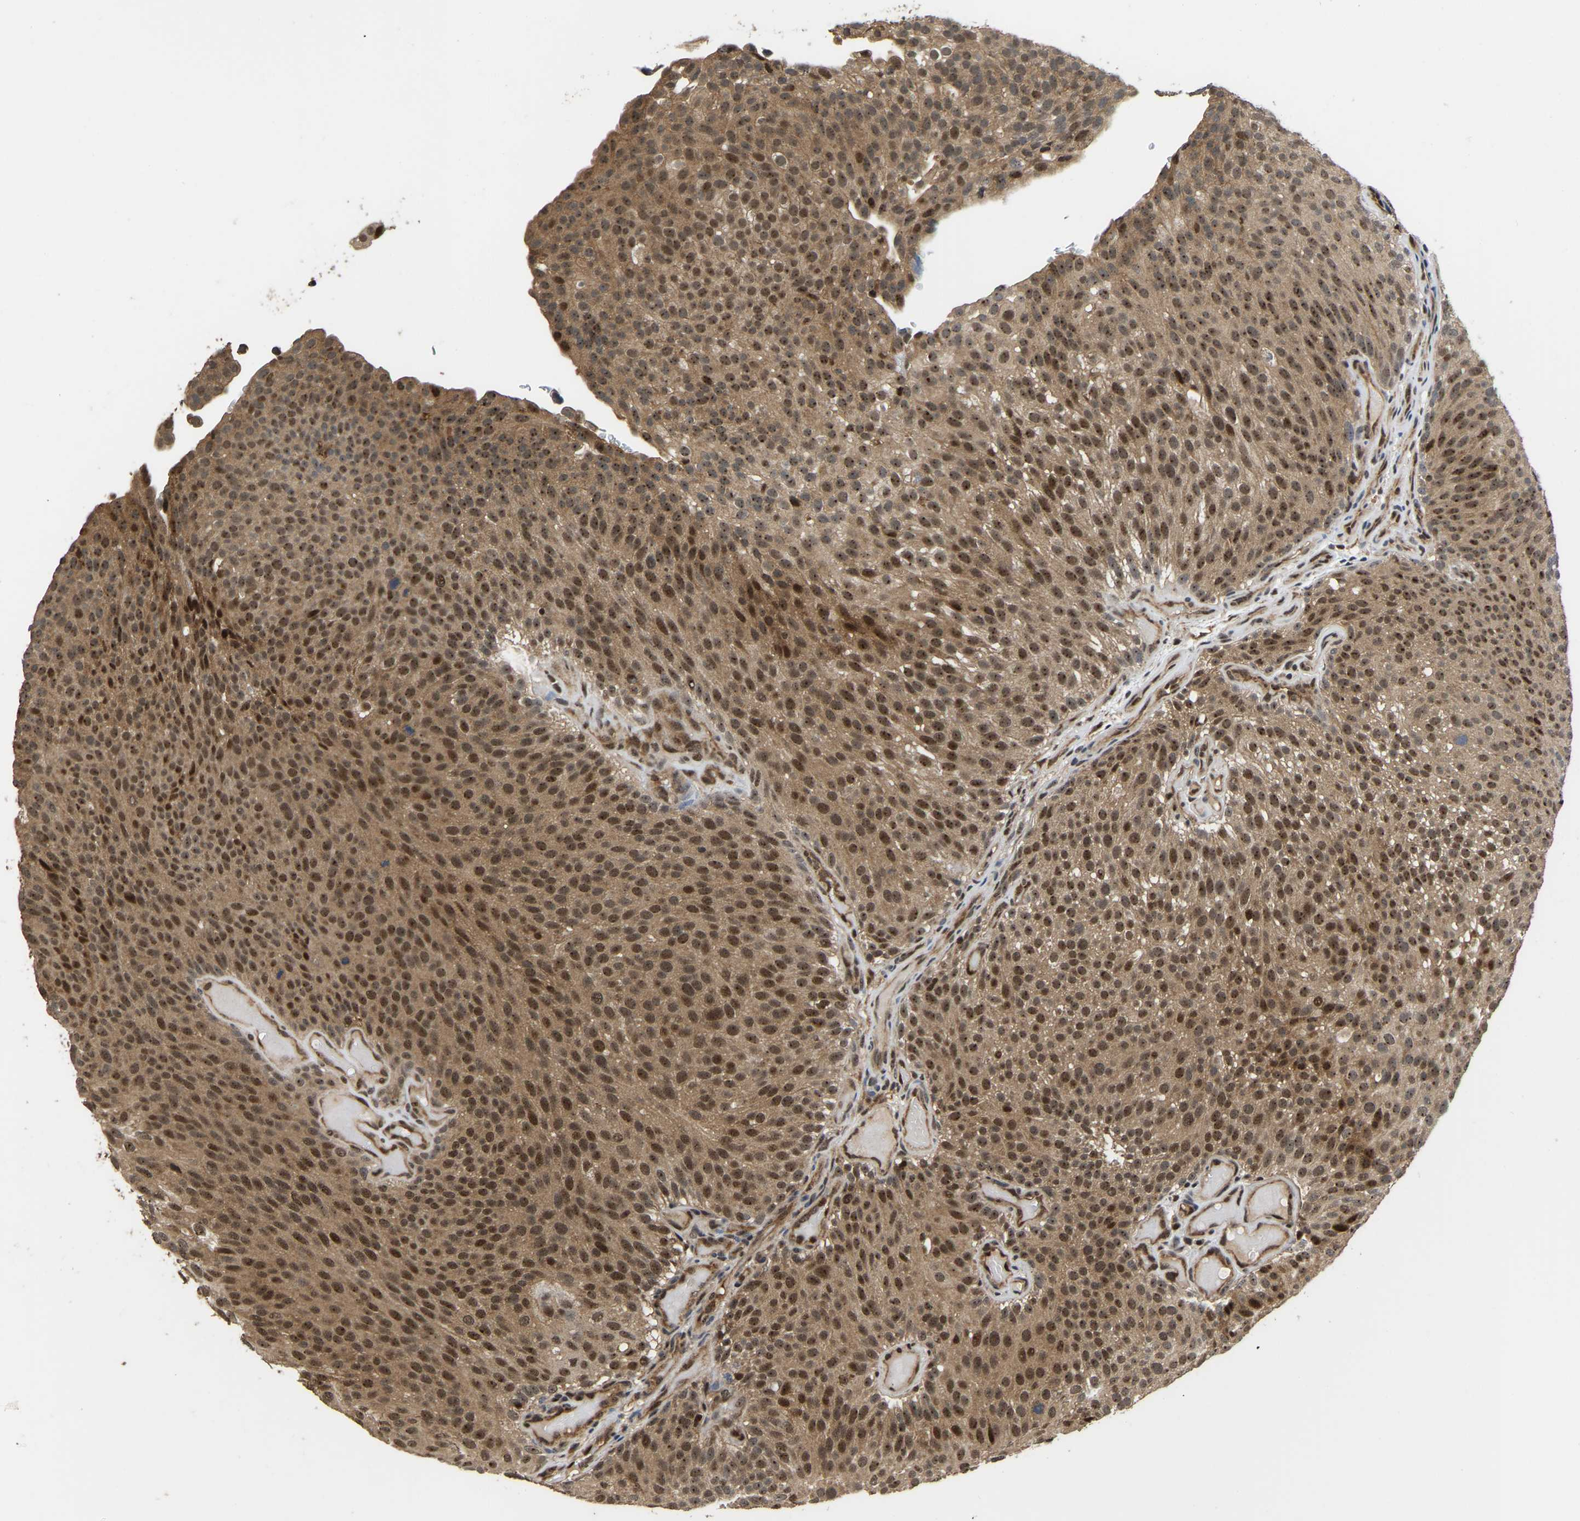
{"staining": {"intensity": "moderate", "quantity": ">75%", "location": "cytoplasmic/membranous,nuclear"}, "tissue": "urothelial cancer", "cell_type": "Tumor cells", "image_type": "cancer", "snomed": [{"axis": "morphology", "description": "Urothelial carcinoma, Low grade"}, {"axis": "topography", "description": "Urinary bladder"}], "caption": "A histopathology image of urothelial cancer stained for a protein exhibits moderate cytoplasmic/membranous and nuclear brown staining in tumor cells.", "gene": "CIAO1", "patient": {"sex": "male", "age": 78}}